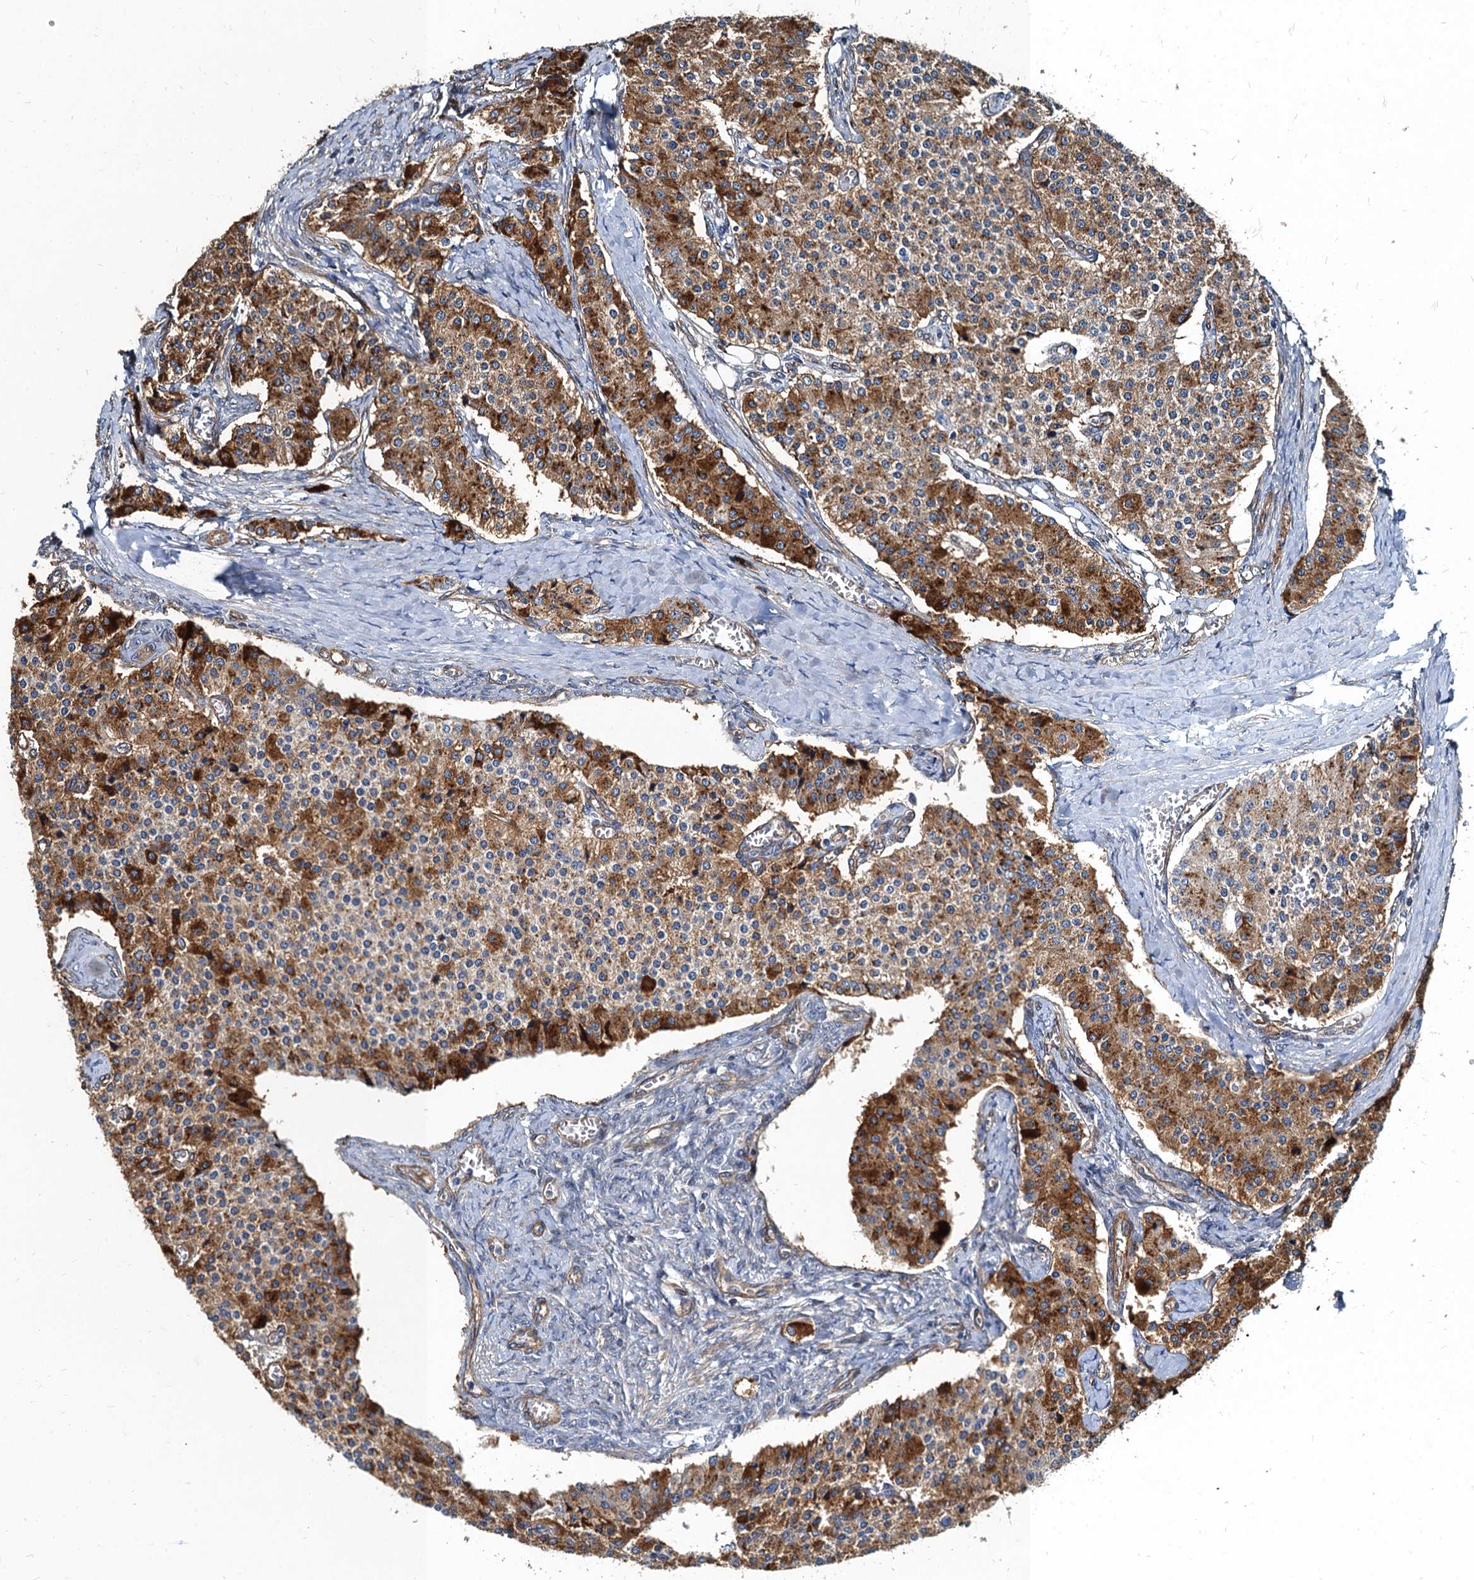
{"staining": {"intensity": "strong", "quantity": "25%-75%", "location": "cytoplasmic/membranous"}, "tissue": "carcinoid", "cell_type": "Tumor cells", "image_type": "cancer", "snomed": [{"axis": "morphology", "description": "Carcinoid, malignant, NOS"}, {"axis": "topography", "description": "Colon"}], "caption": "Carcinoid (malignant) was stained to show a protein in brown. There is high levels of strong cytoplasmic/membranous staining in approximately 25%-75% of tumor cells. Immunohistochemistry stains the protein of interest in brown and the nuclei are stained blue.", "gene": "NGRN", "patient": {"sex": "female", "age": 52}}